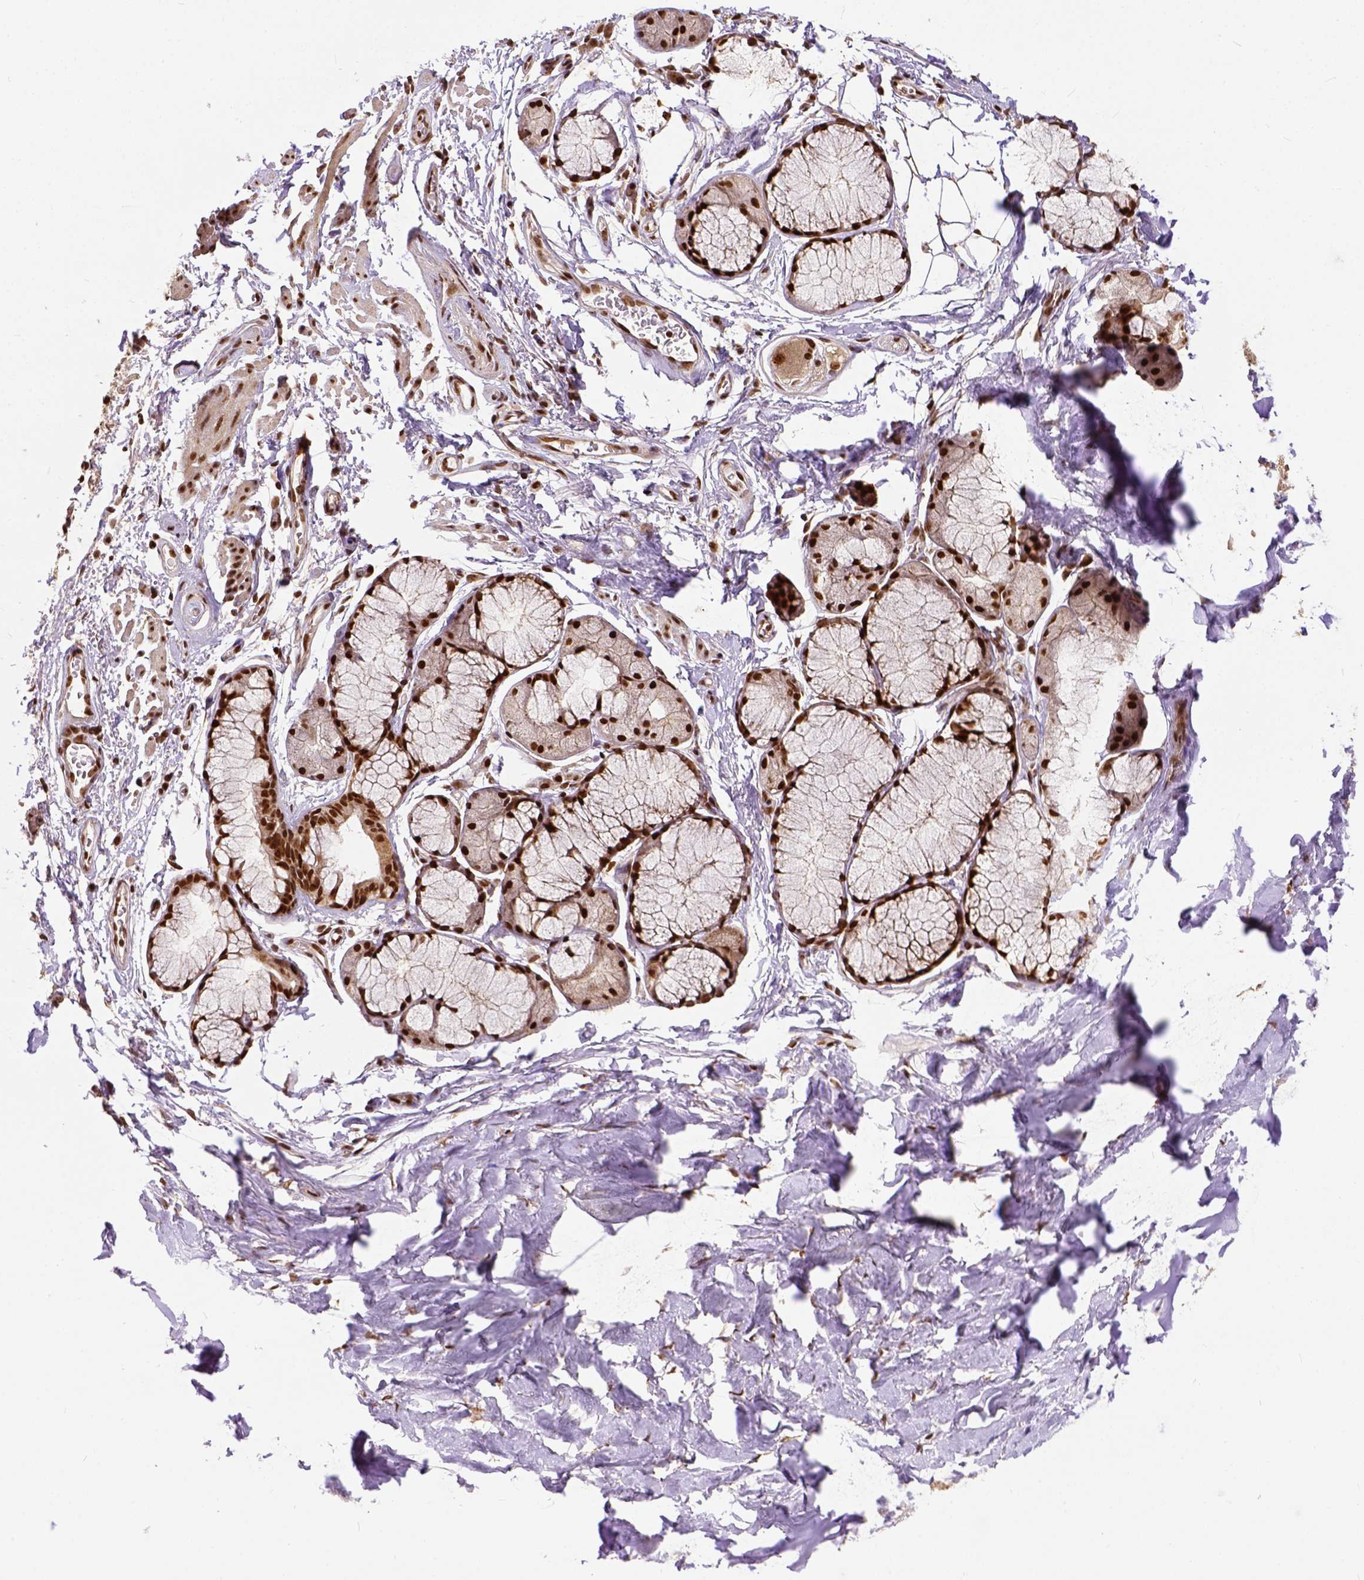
{"staining": {"intensity": "strong", "quantity": ">75%", "location": "nuclear"}, "tissue": "soft tissue", "cell_type": "Chondrocytes", "image_type": "normal", "snomed": [{"axis": "morphology", "description": "Normal tissue, NOS"}, {"axis": "topography", "description": "Cartilage tissue"}, {"axis": "topography", "description": "Bronchus"}], "caption": "The photomicrograph displays a brown stain indicating the presence of a protein in the nuclear of chondrocytes in soft tissue. (brown staining indicates protein expression, while blue staining denotes nuclei).", "gene": "NACC1", "patient": {"sex": "female", "age": 79}}